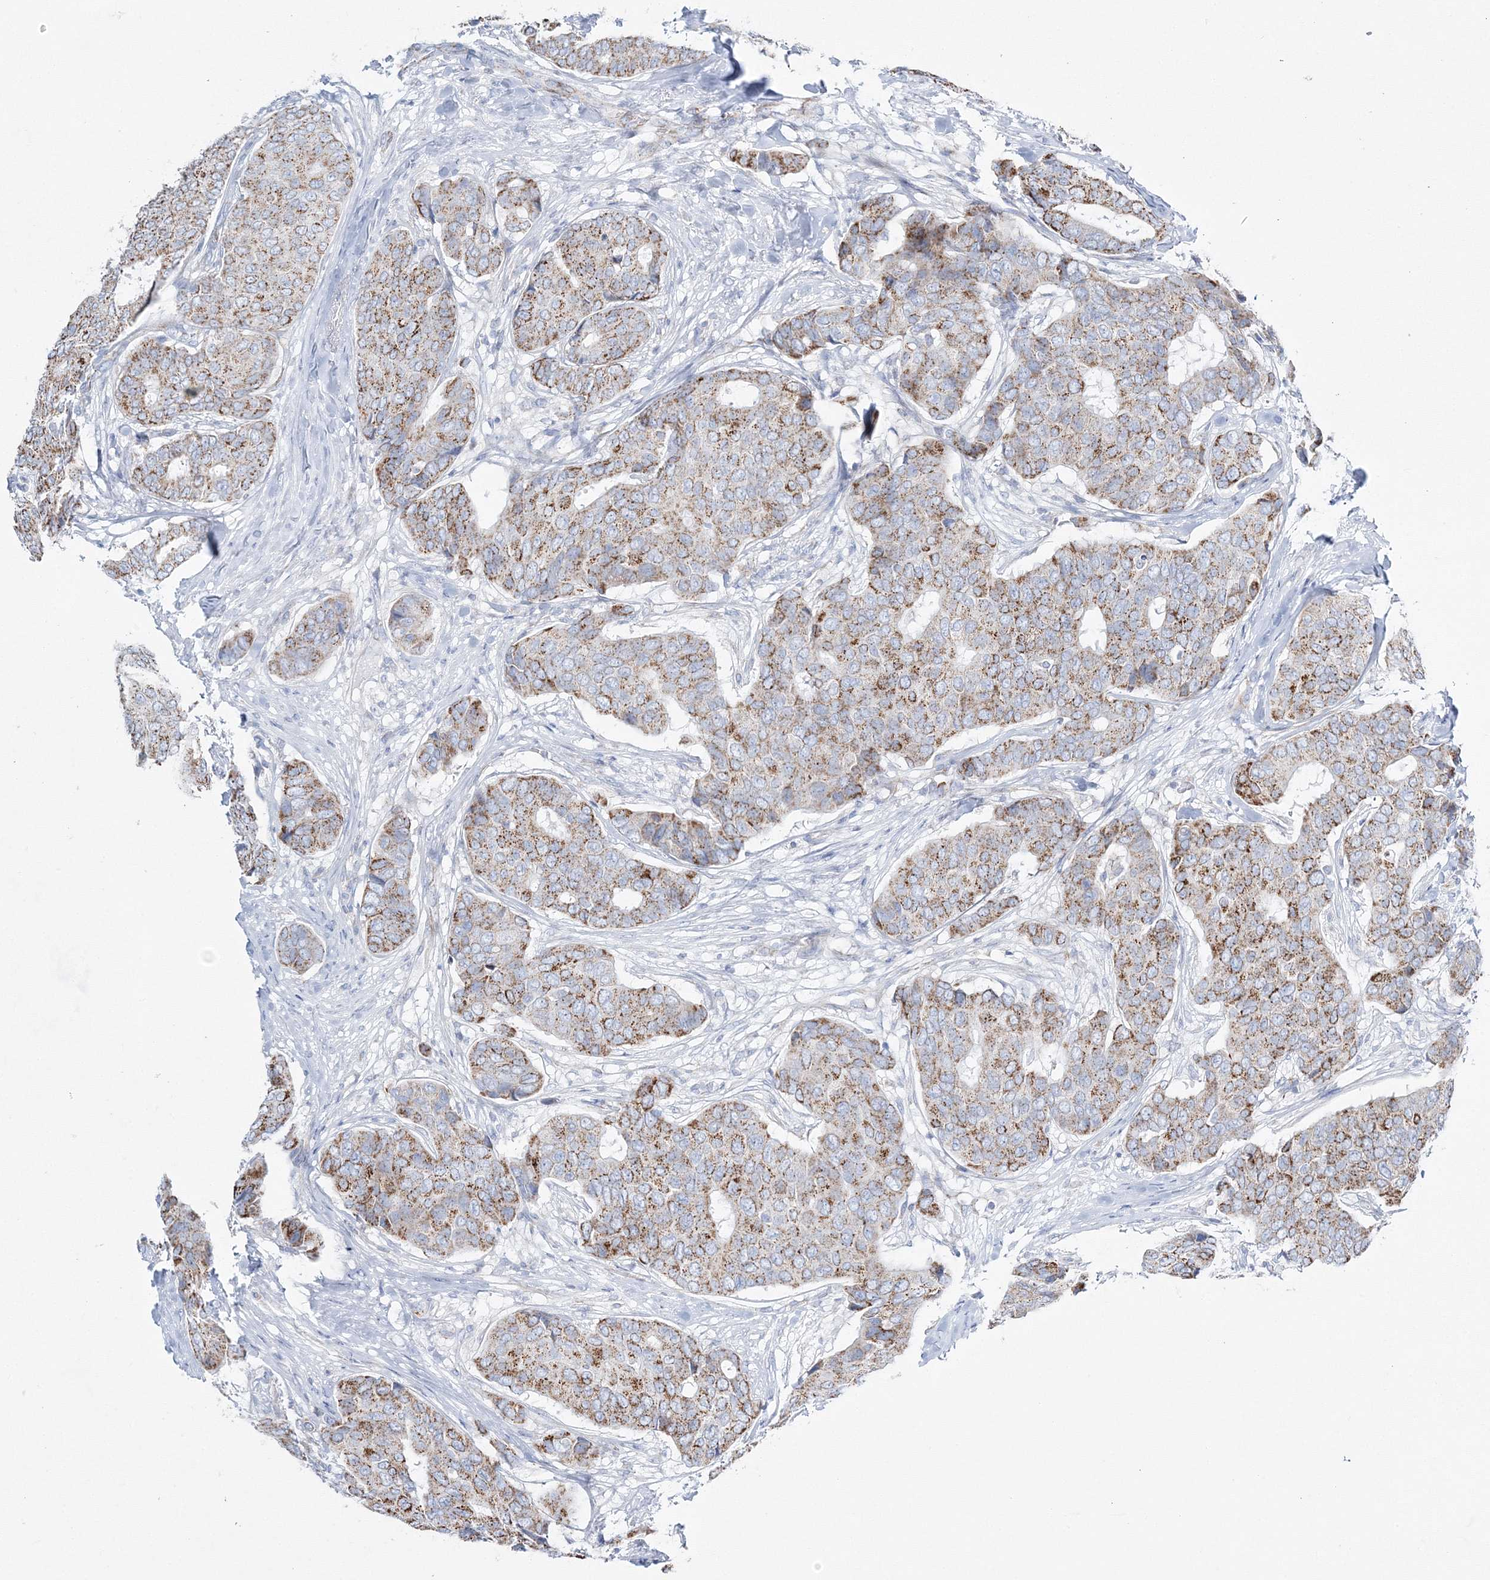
{"staining": {"intensity": "moderate", "quantity": ">75%", "location": "cytoplasmic/membranous"}, "tissue": "breast cancer", "cell_type": "Tumor cells", "image_type": "cancer", "snomed": [{"axis": "morphology", "description": "Duct carcinoma"}, {"axis": "topography", "description": "Breast"}], "caption": "High-power microscopy captured an immunohistochemistry photomicrograph of breast cancer (intraductal carcinoma), revealing moderate cytoplasmic/membranous positivity in about >75% of tumor cells.", "gene": "HIBCH", "patient": {"sex": "female", "age": 75}}